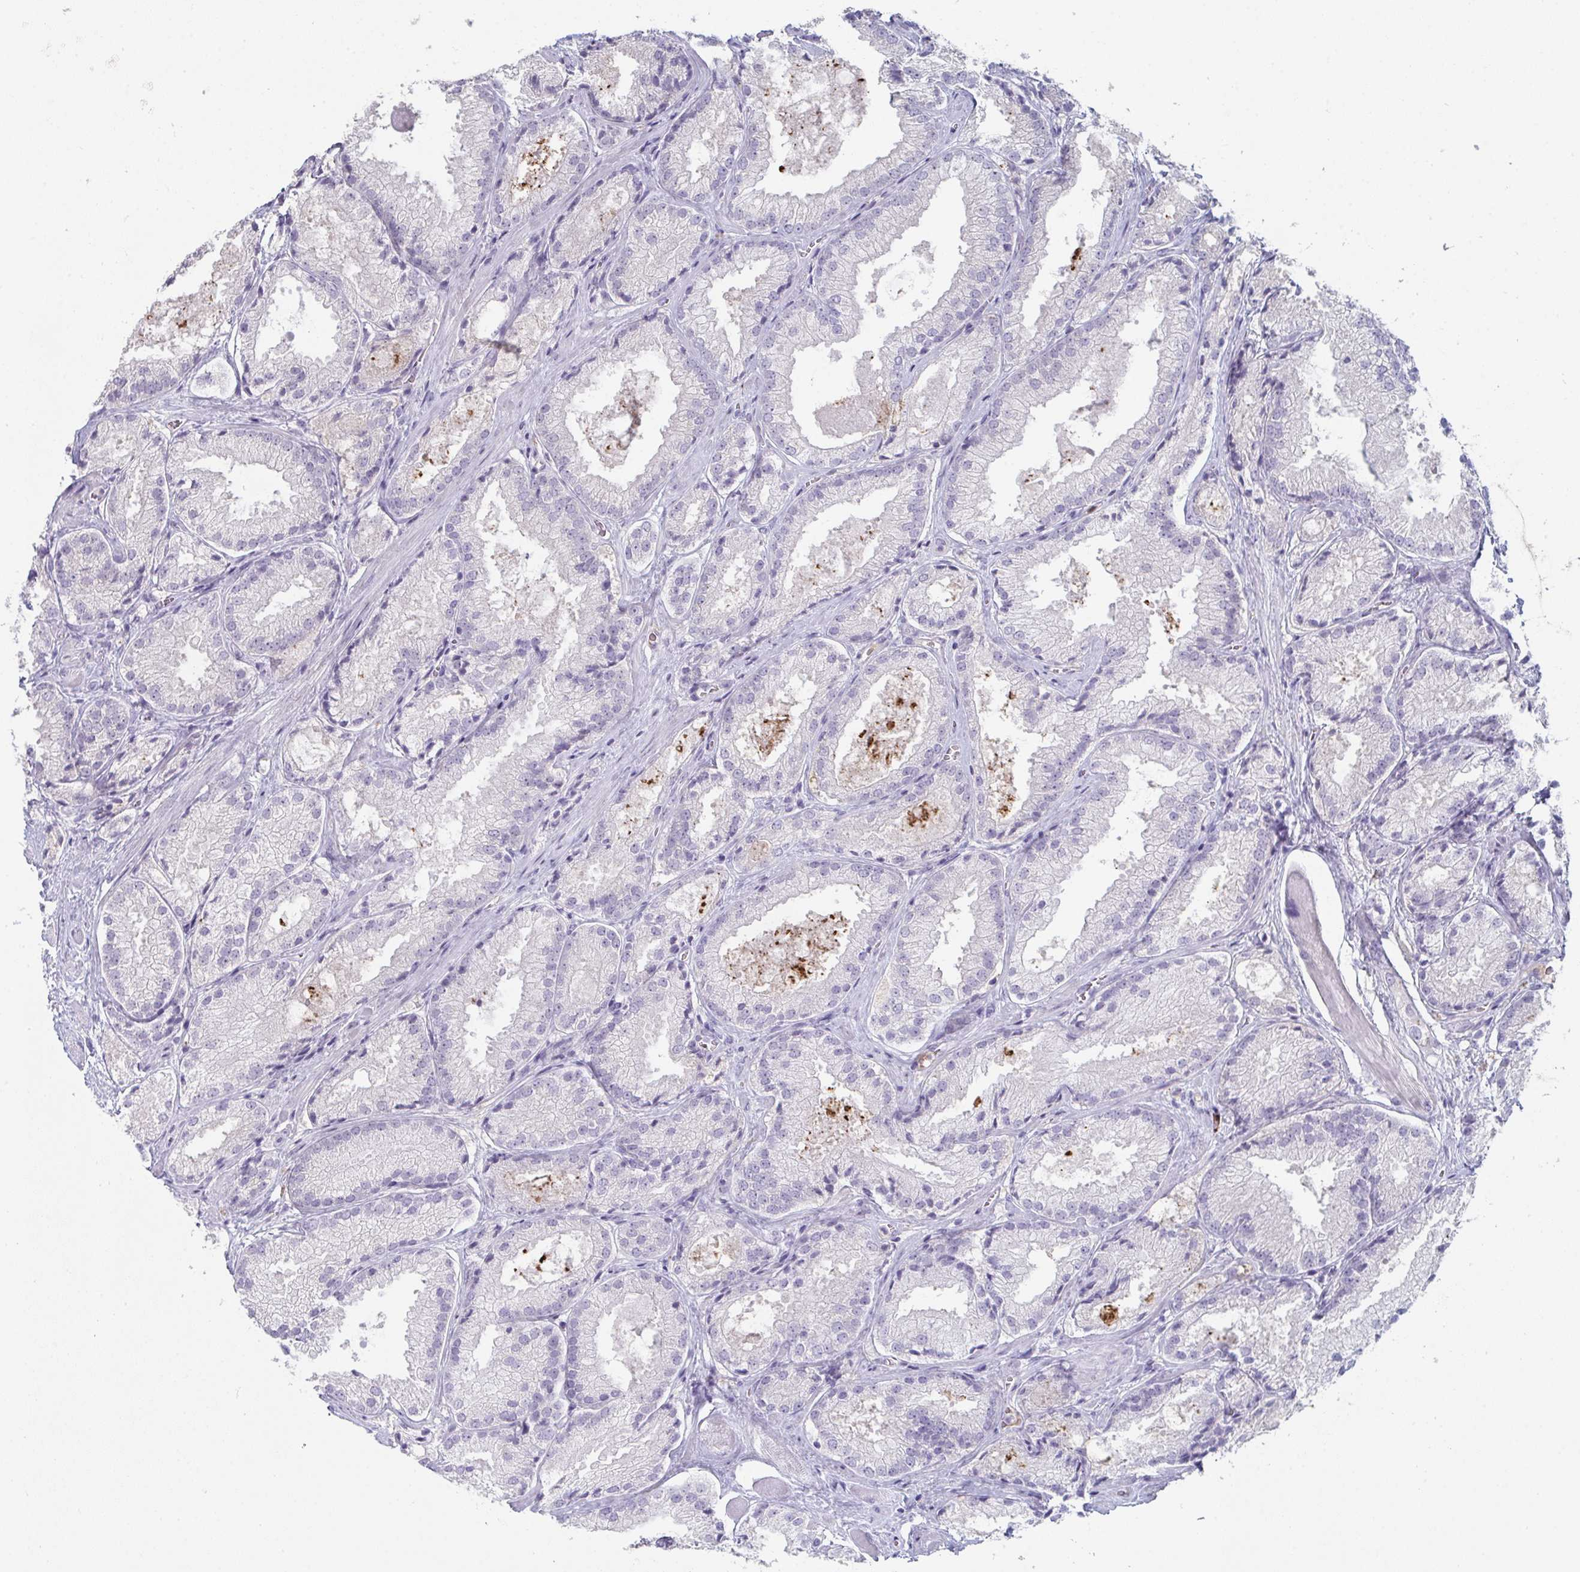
{"staining": {"intensity": "negative", "quantity": "none", "location": "none"}, "tissue": "prostate cancer", "cell_type": "Tumor cells", "image_type": "cancer", "snomed": [{"axis": "morphology", "description": "Adenocarcinoma, High grade"}, {"axis": "topography", "description": "Prostate"}], "caption": "High magnification brightfield microscopy of prostate adenocarcinoma (high-grade) stained with DAB (3,3'-diaminobenzidine) (brown) and counterstained with hematoxylin (blue): tumor cells show no significant positivity.", "gene": "ADAM21", "patient": {"sex": "male", "age": 68}}